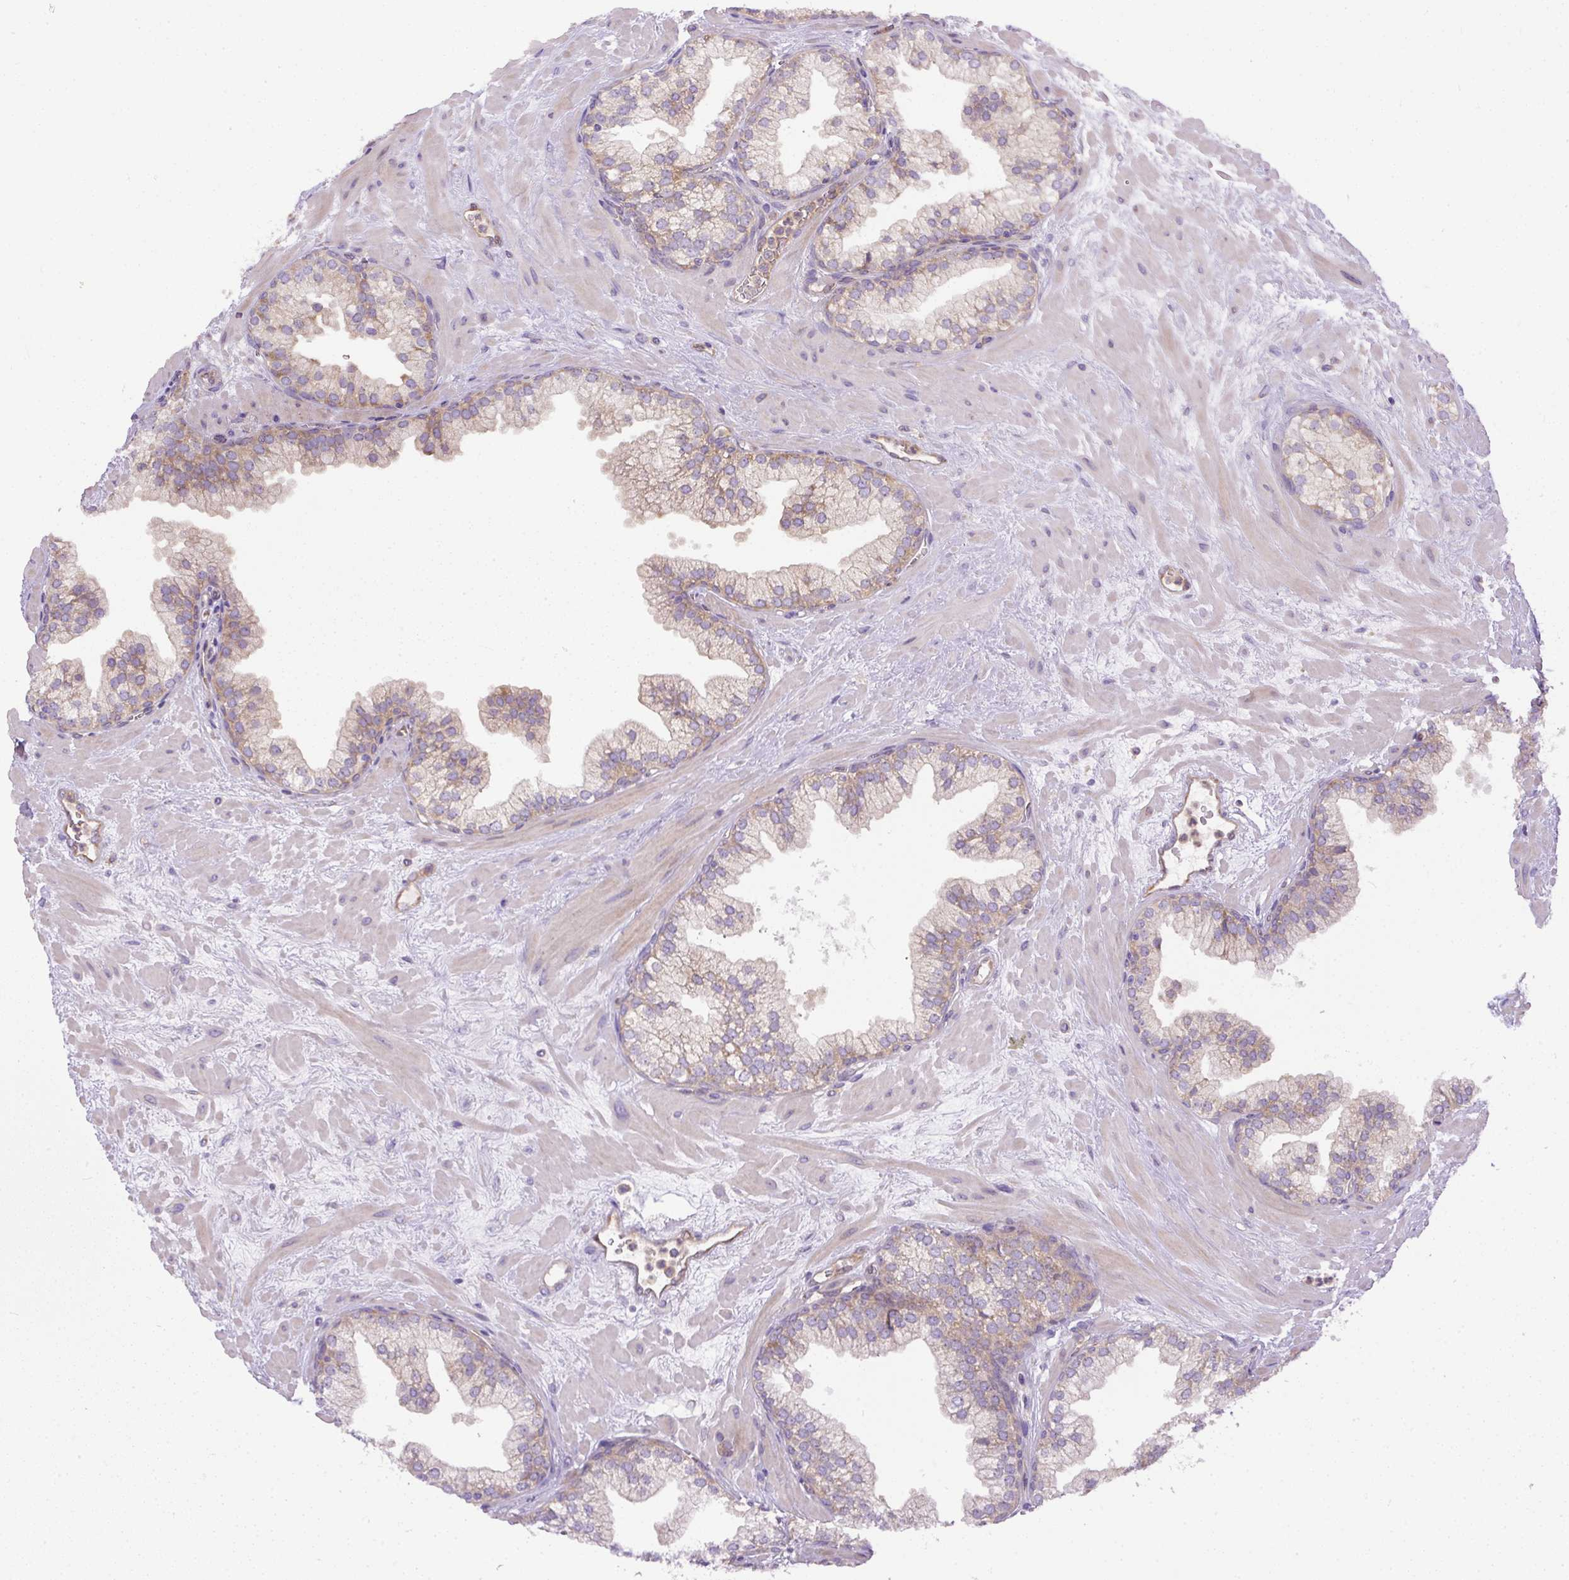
{"staining": {"intensity": "weak", "quantity": "25%-75%", "location": "cytoplasmic/membranous"}, "tissue": "prostate", "cell_type": "Glandular cells", "image_type": "normal", "snomed": [{"axis": "morphology", "description": "Normal tissue, NOS"}, {"axis": "topography", "description": "Prostate"}, {"axis": "topography", "description": "Peripheral nerve tissue"}], "caption": "Protein staining shows weak cytoplasmic/membranous positivity in approximately 25%-75% of glandular cells in benign prostate.", "gene": "DAPK1", "patient": {"sex": "male", "age": 61}}